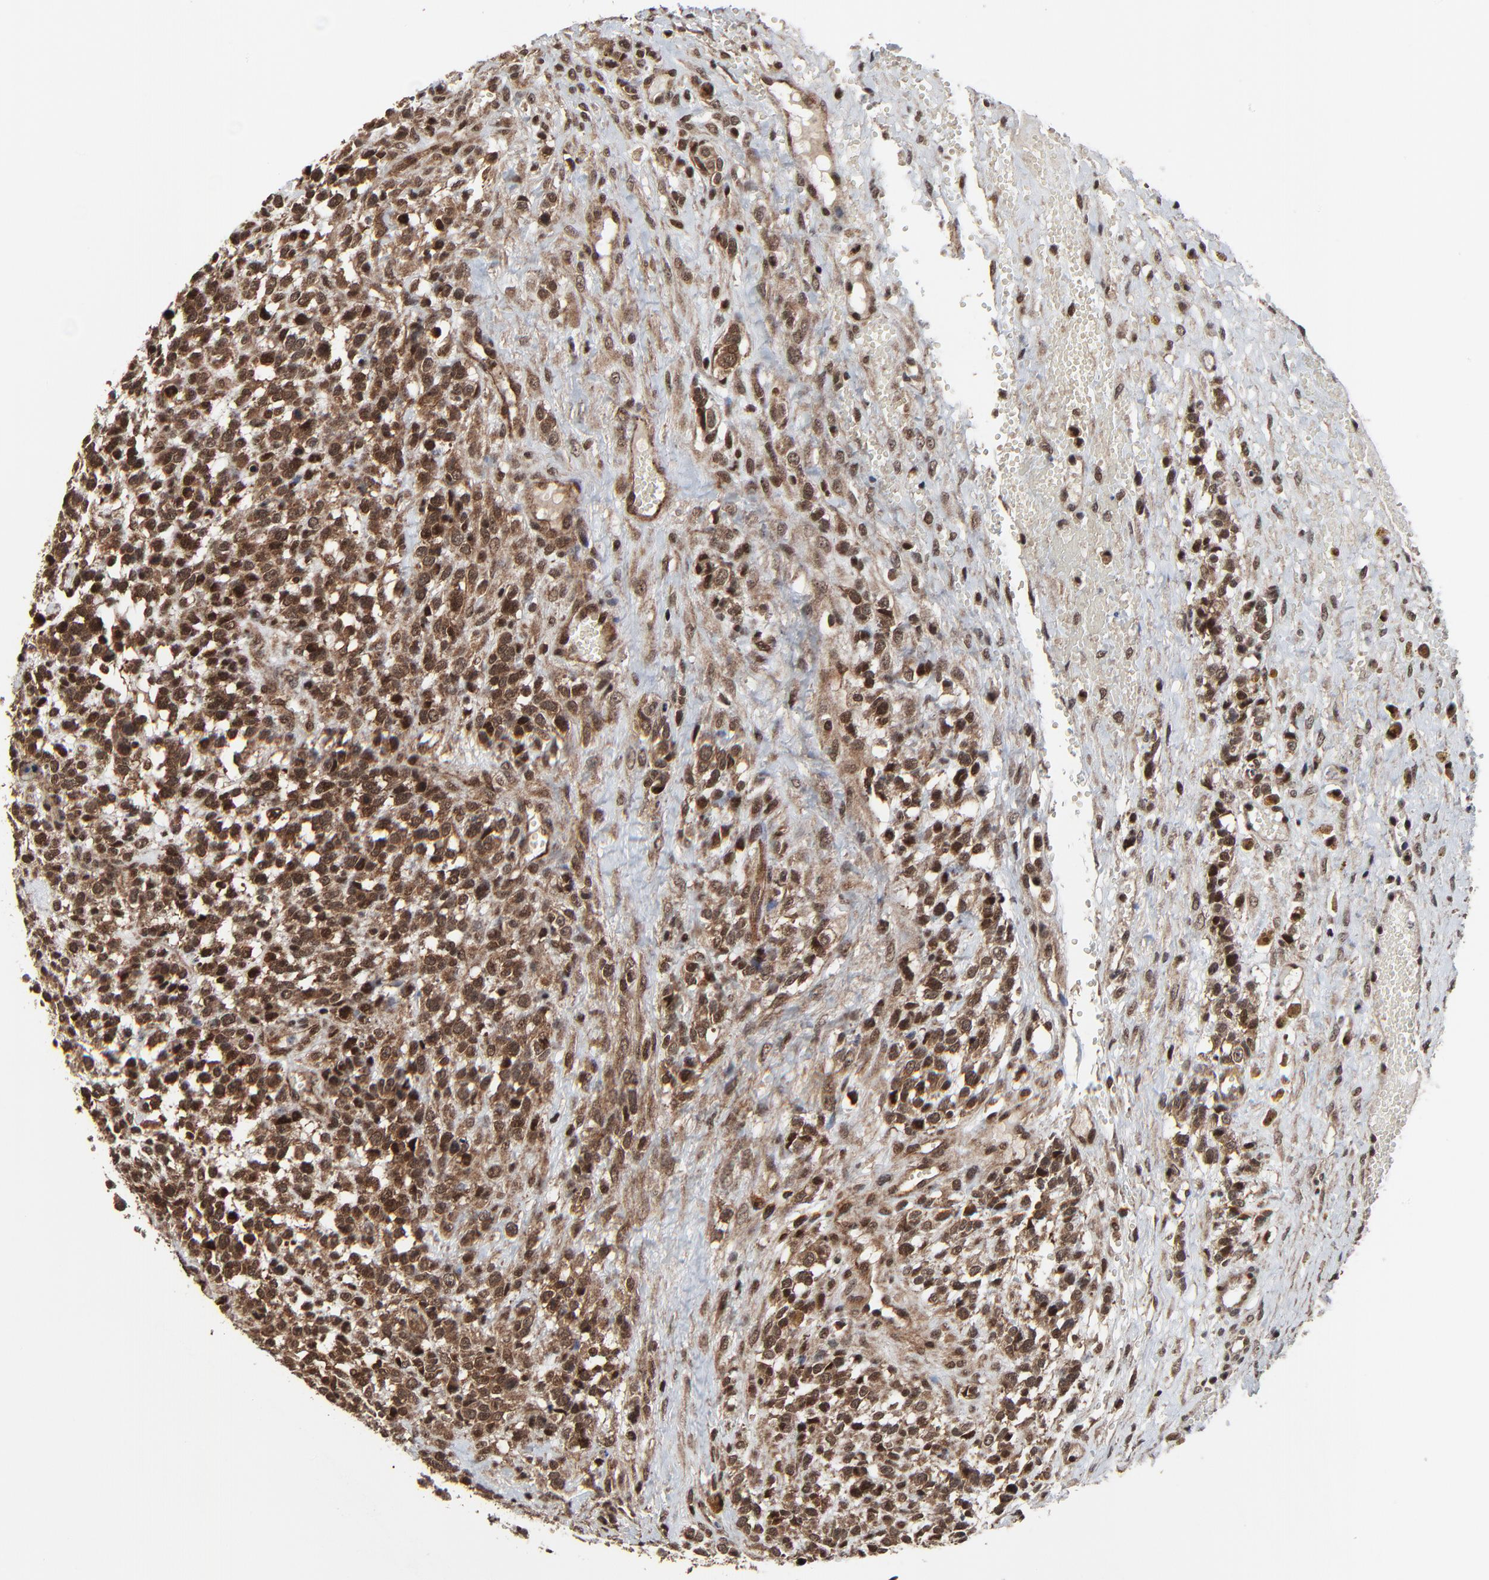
{"staining": {"intensity": "moderate", "quantity": "25%-75%", "location": "cytoplasmic/membranous,nuclear"}, "tissue": "glioma", "cell_type": "Tumor cells", "image_type": "cancer", "snomed": [{"axis": "morphology", "description": "Glioma, malignant, High grade"}, {"axis": "topography", "description": "Brain"}], "caption": "Malignant glioma (high-grade) stained with a brown dye reveals moderate cytoplasmic/membranous and nuclear positive positivity in approximately 25%-75% of tumor cells.", "gene": "RHOJ", "patient": {"sex": "male", "age": 66}}